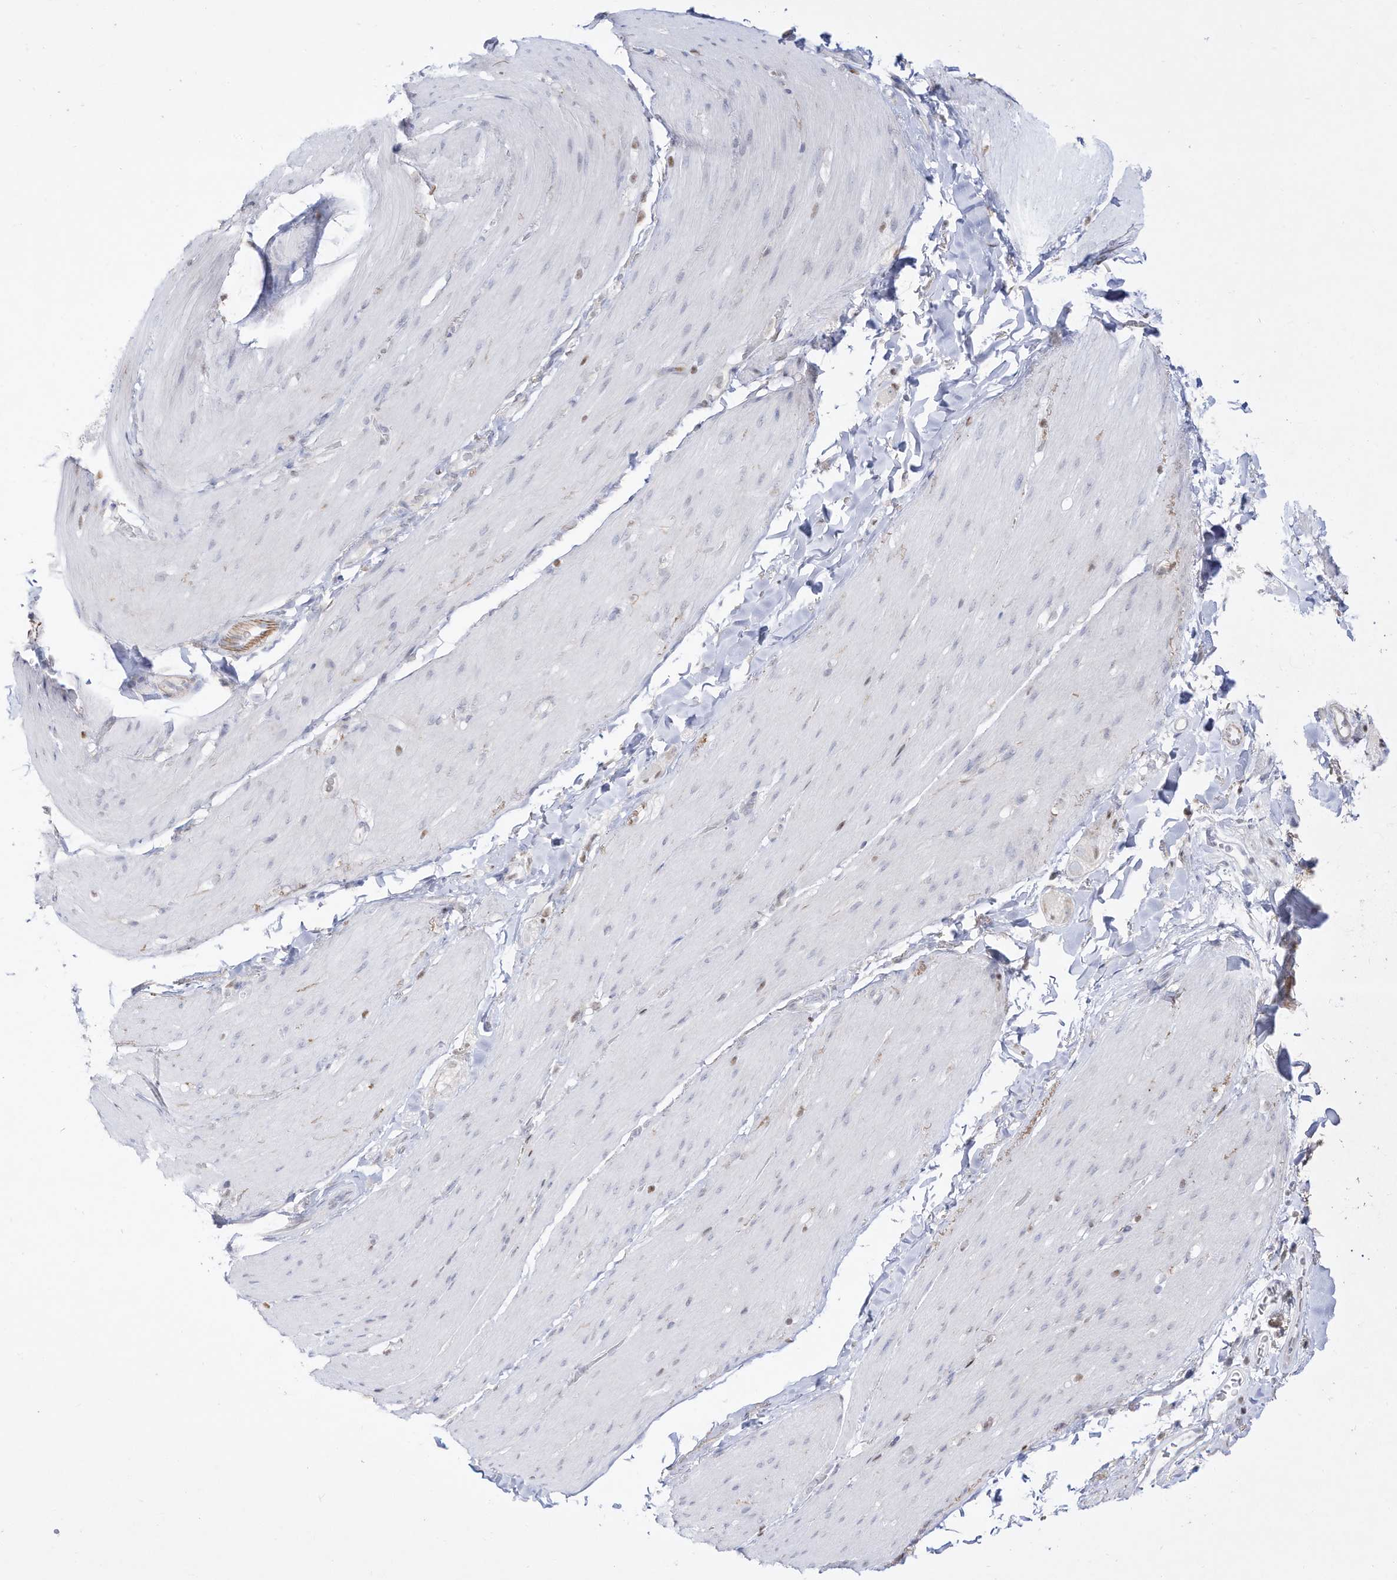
{"staining": {"intensity": "negative", "quantity": "none", "location": "none"}, "tissue": "smooth muscle", "cell_type": "Smooth muscle cells", "image_type": "normal", "snomed": [{"axis": "morphology", "description": "Normal tissue, NOS"}, {"axis": "topography", "description": "Smooth muscle"}, {"axis": "topography", "description": "Small intestine"}], "caption": "The image displays no significant expression in smooth muscle cells of smooth muscle. The staining was performed using DAB (3,3'-diaminobenzidine) to visualize the protein expression in brown, while the nuclei were stained in blue with hematoxylin (Magnification: 20x).", "gene": "DMKN", "patient": {"sex": "female", "age": 84}}